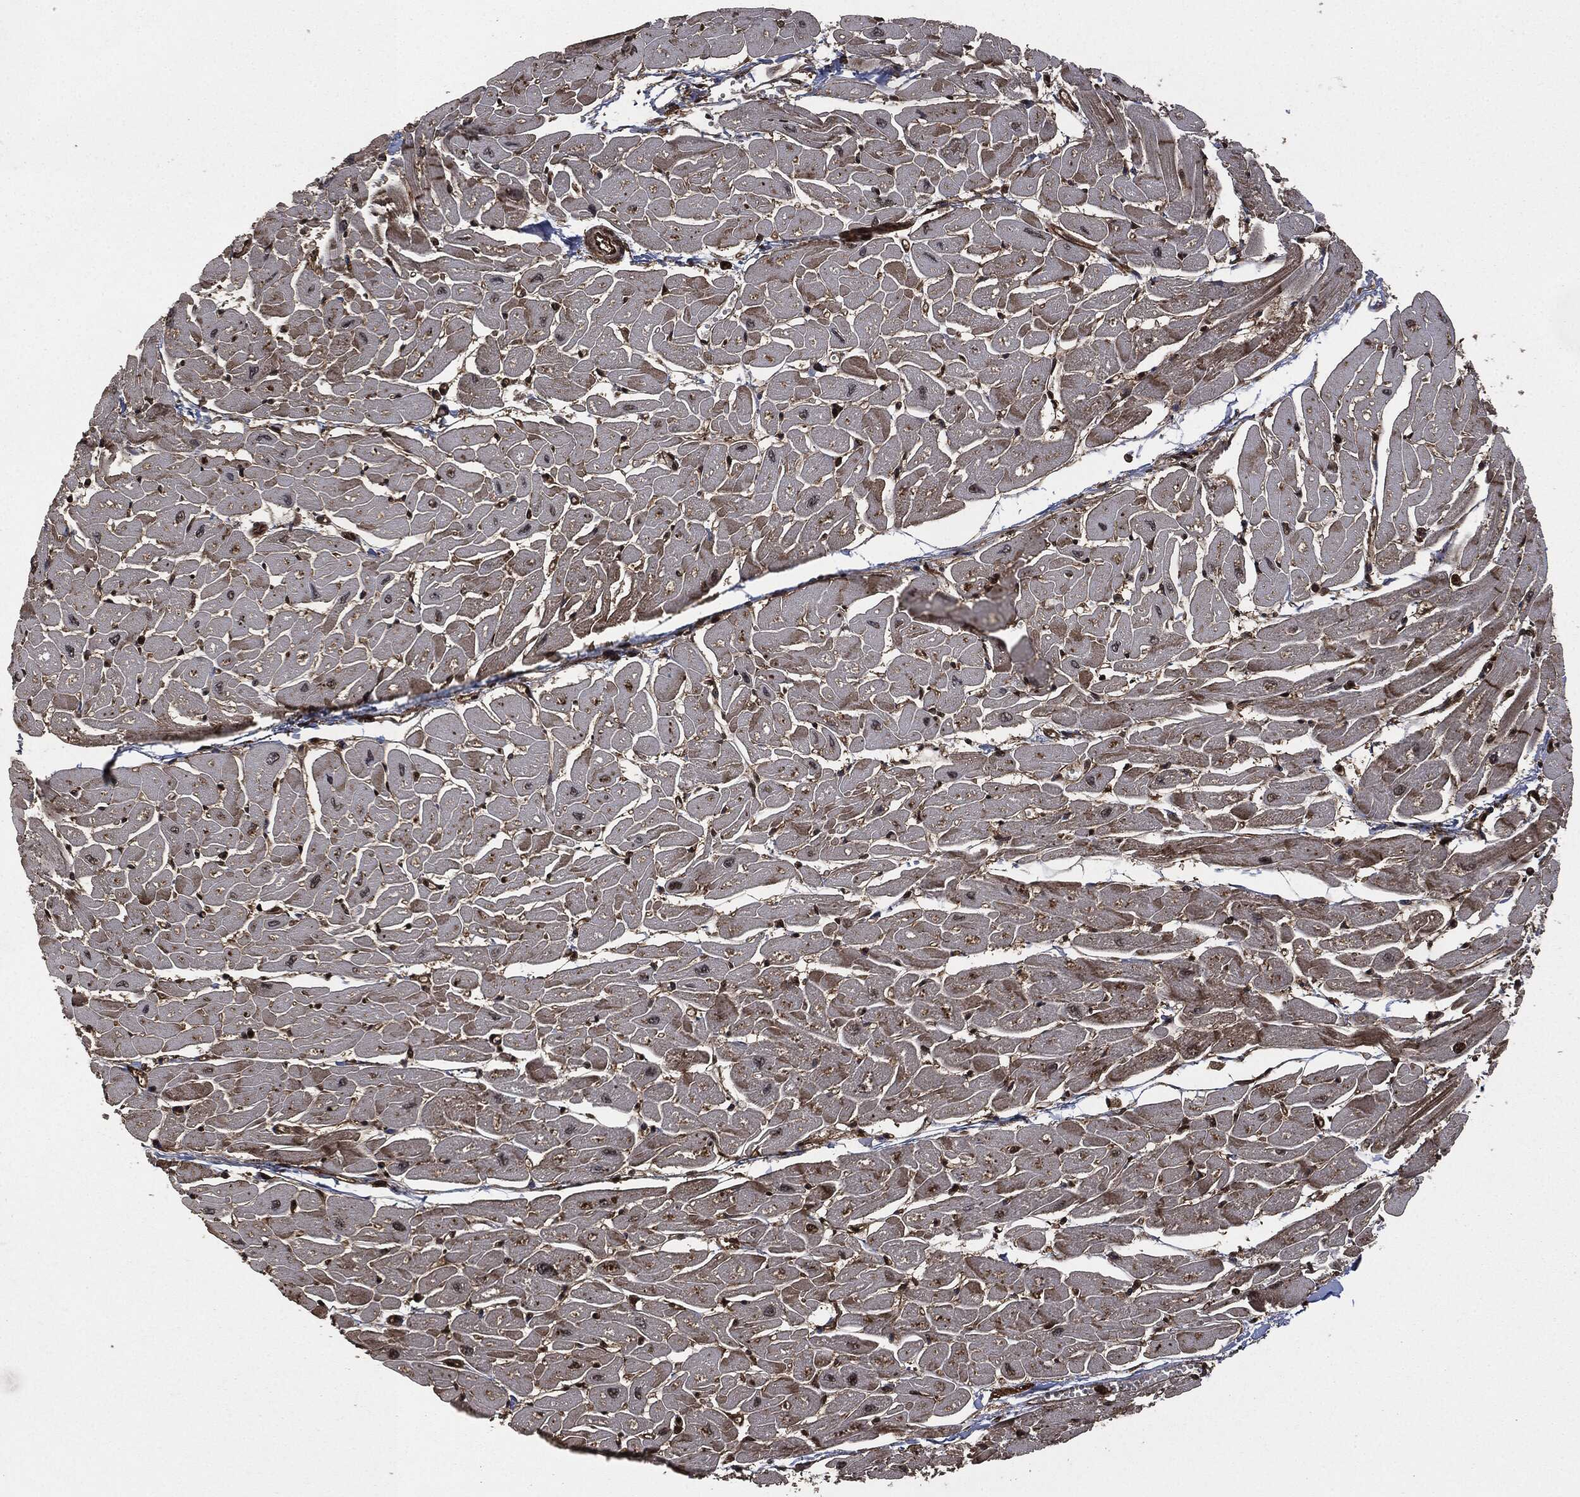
{"staining": {"intensity": "moderate", "quantity": "25%-75%", "location": "cytoplasmic/membranous"}, "tissue": "heart muscle", "cell_type": "Cardiomyocytes", "image_type": "normal", "snomed": [{"axis": "morphology", "description": "Normal tissue, NOS"}, {"axis": "topography", "description": "Heart"}], "caption": "DAB (3,3'-diaminobenzidine) immunohistochemical staining of benign human heart muscle exhibits moderate cytoplasmic/membranous protein positivity in approximately 25%-75% of cardiomyocytes.", "gene": "HRAS", "patient": {"sex": "male", "age": 57}}